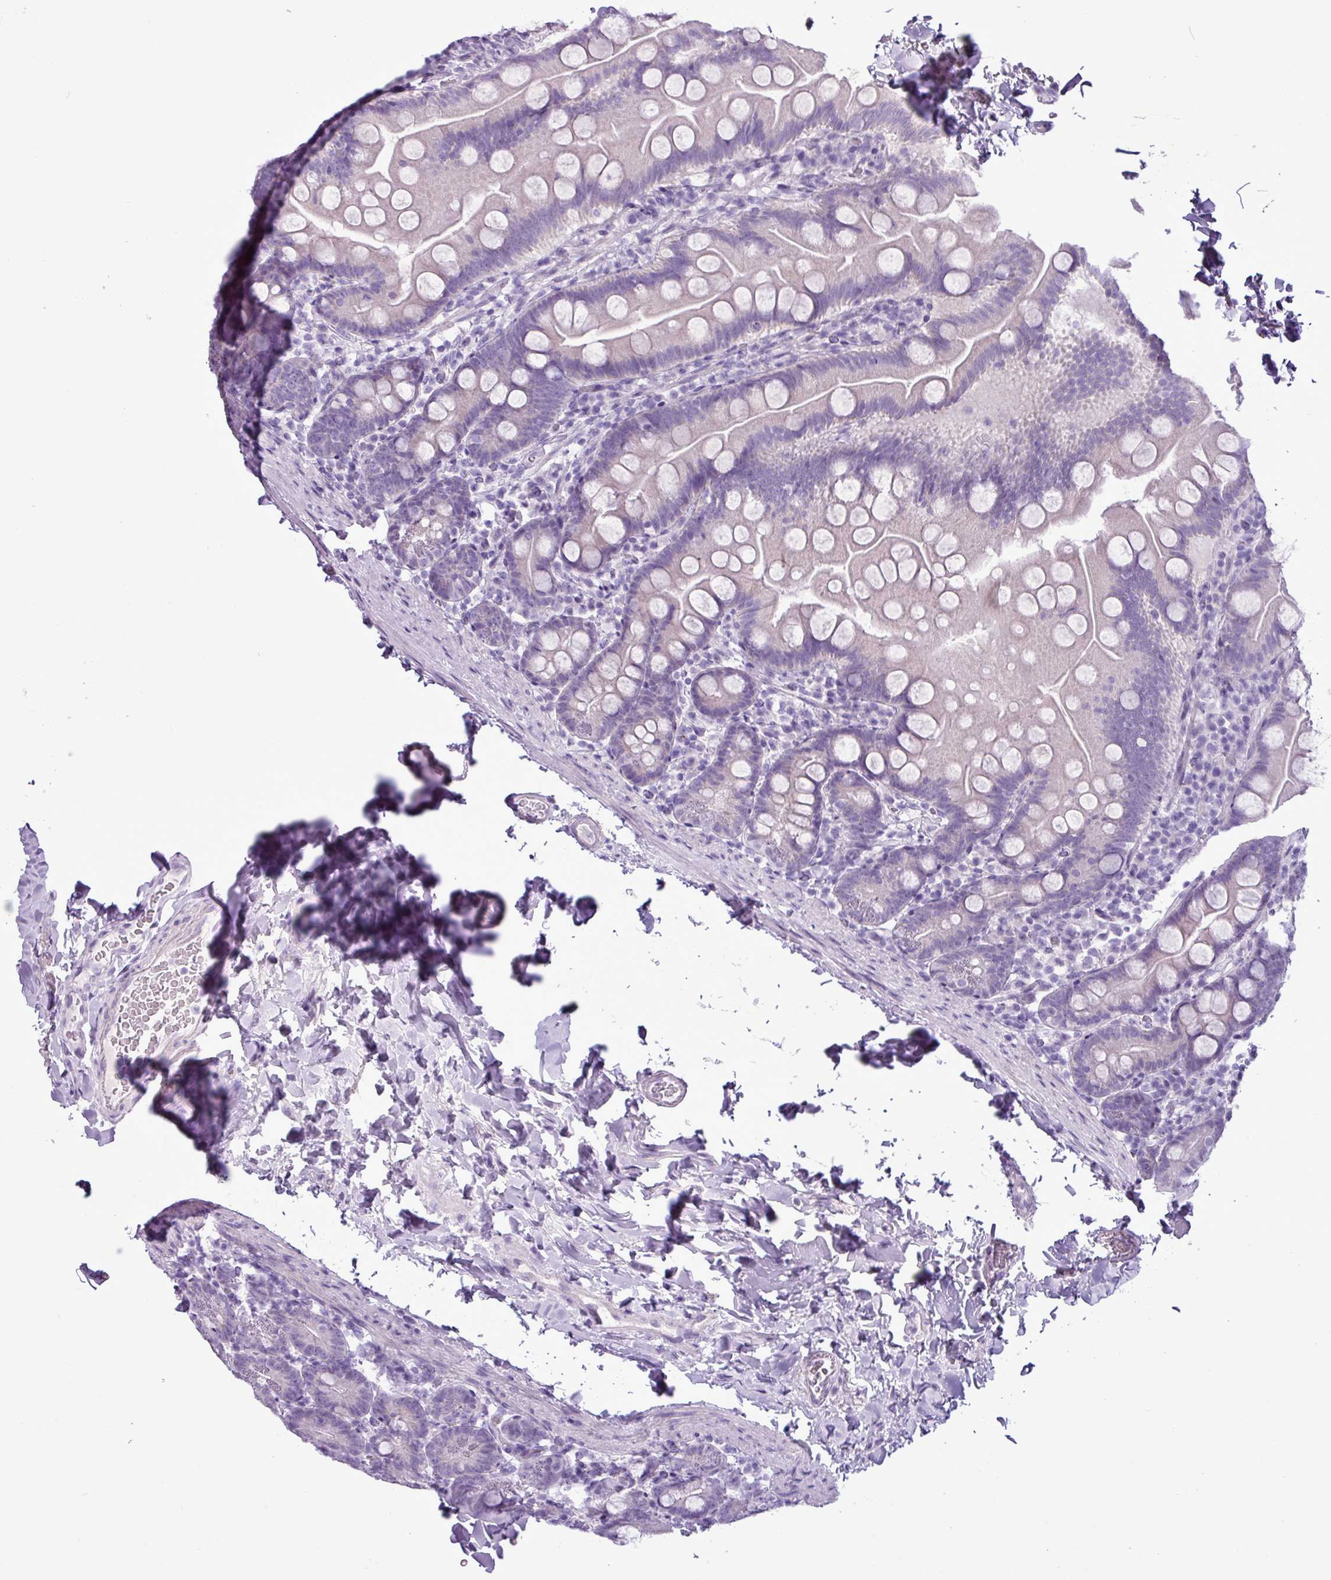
{"staining": {"intensity": "negative", "quantity": "none", "location": "none"}, "tissue": "small intestine", "cell_type": "Glandular cells", "image_type": "normal", "snomed": [{"axis": "morphology", "description": "Normal tissue, NOS"}, {"axis": "topography", "description": "Small intestine"}], "caption": "Immunohistochemistry photomicrograph of benign small intestine stained for a protein (brown), which shows no staining in glandular cells. Nuclei are stained in blue.", "gene": "ALDH3A1", "patient": {"sex": "female", "age": 68}}